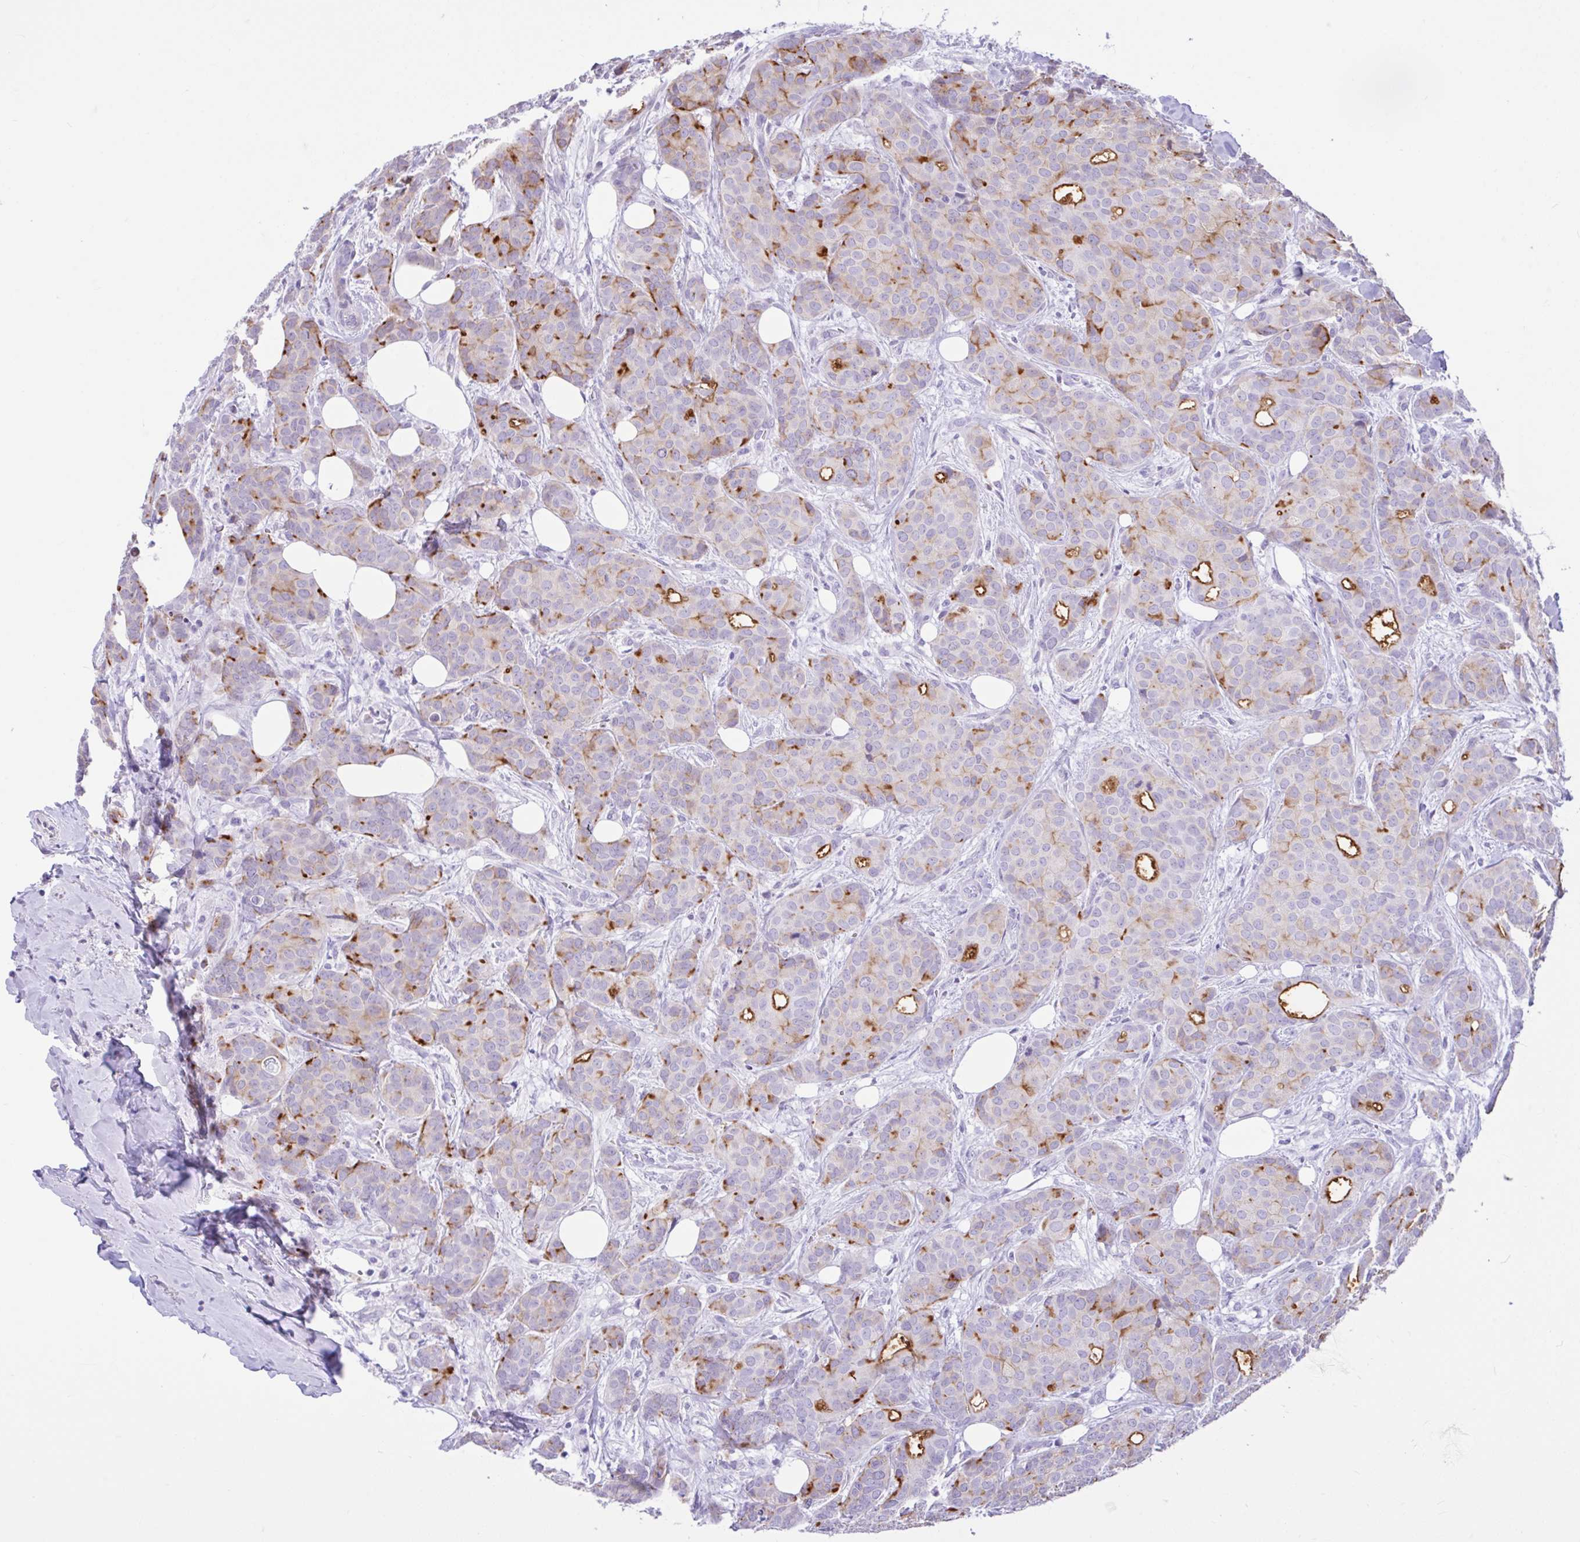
{"staining": {"intensity": "moderate", "quantity": "<25%", "location": "cytoplasmic/membranous"}, "tissue": "breast cancer", "cell_type": "Tumor cells", "image_type": "cancer", "snomed": [{"axis": "morphology", "description": "Duct carcinoma"}, {"axis": "topography", "description": "Breast"}], "caption": "Brown immunohistochemical staining in breast cancer displays moderate cytoplasmic/membranous expression in about <25% of tumor cells.", "gene": "REEP1", "patient": {"sex": "female", "age": 70}}